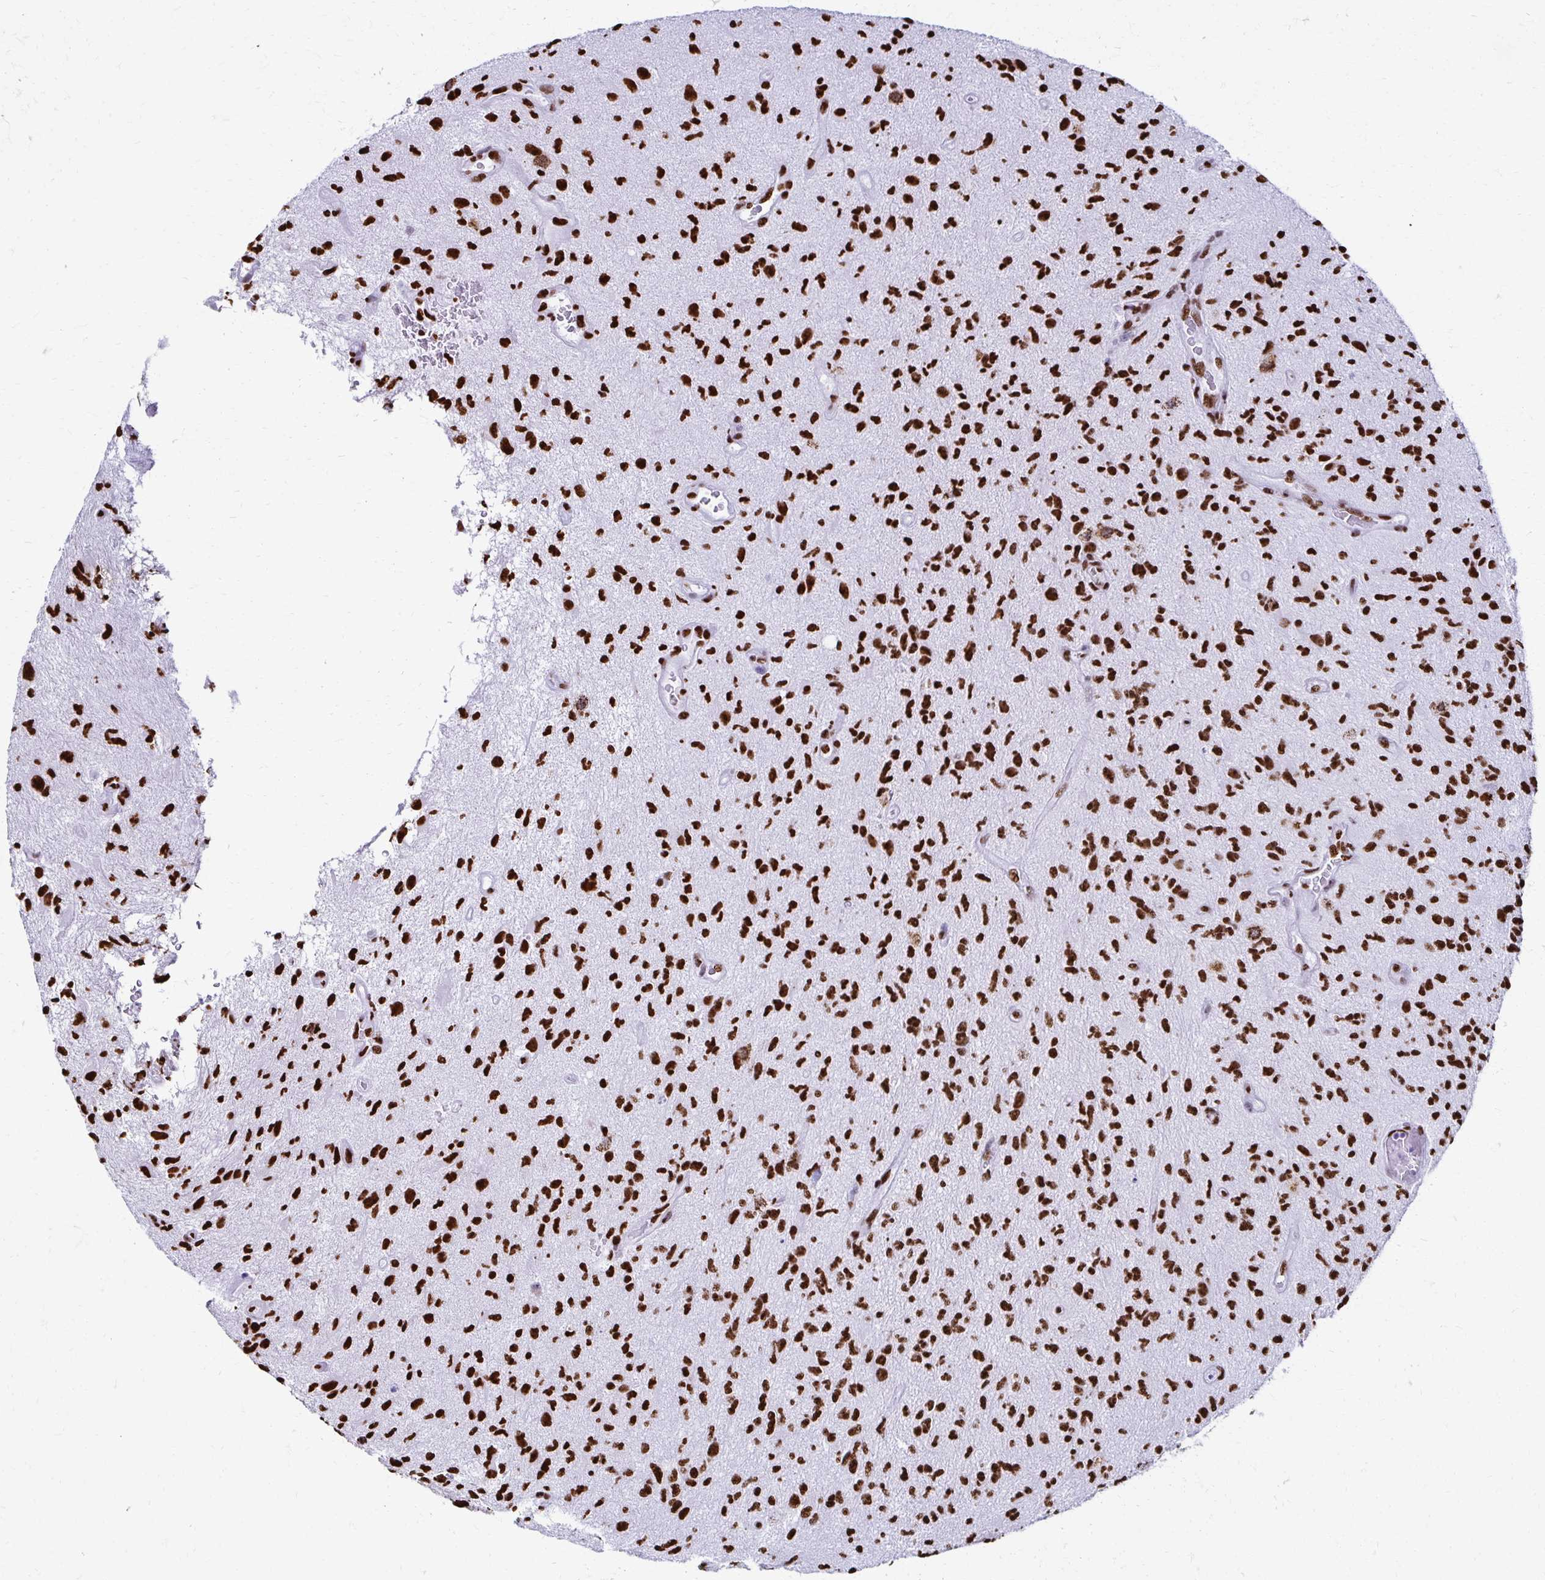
{"staining": {"intensity": "strong", "quantity": ">75%", "location": "nuclear"}, "tissue": "glioma", "cell_type": "Tumor cells", "image_type": "cancer", "snomed": [{"axis": "morphology", "description": "Glioma, malignant, High grade"}, {"axis": "topography", "description": "Brain"}], "caption": "Immunohistochemistry (IHC) of human glioma reveals high levels of strong nuclear expression in about >75% of tumor cells.", "gene": "NONO", "patient": {"sex": "male", "age": 67}}